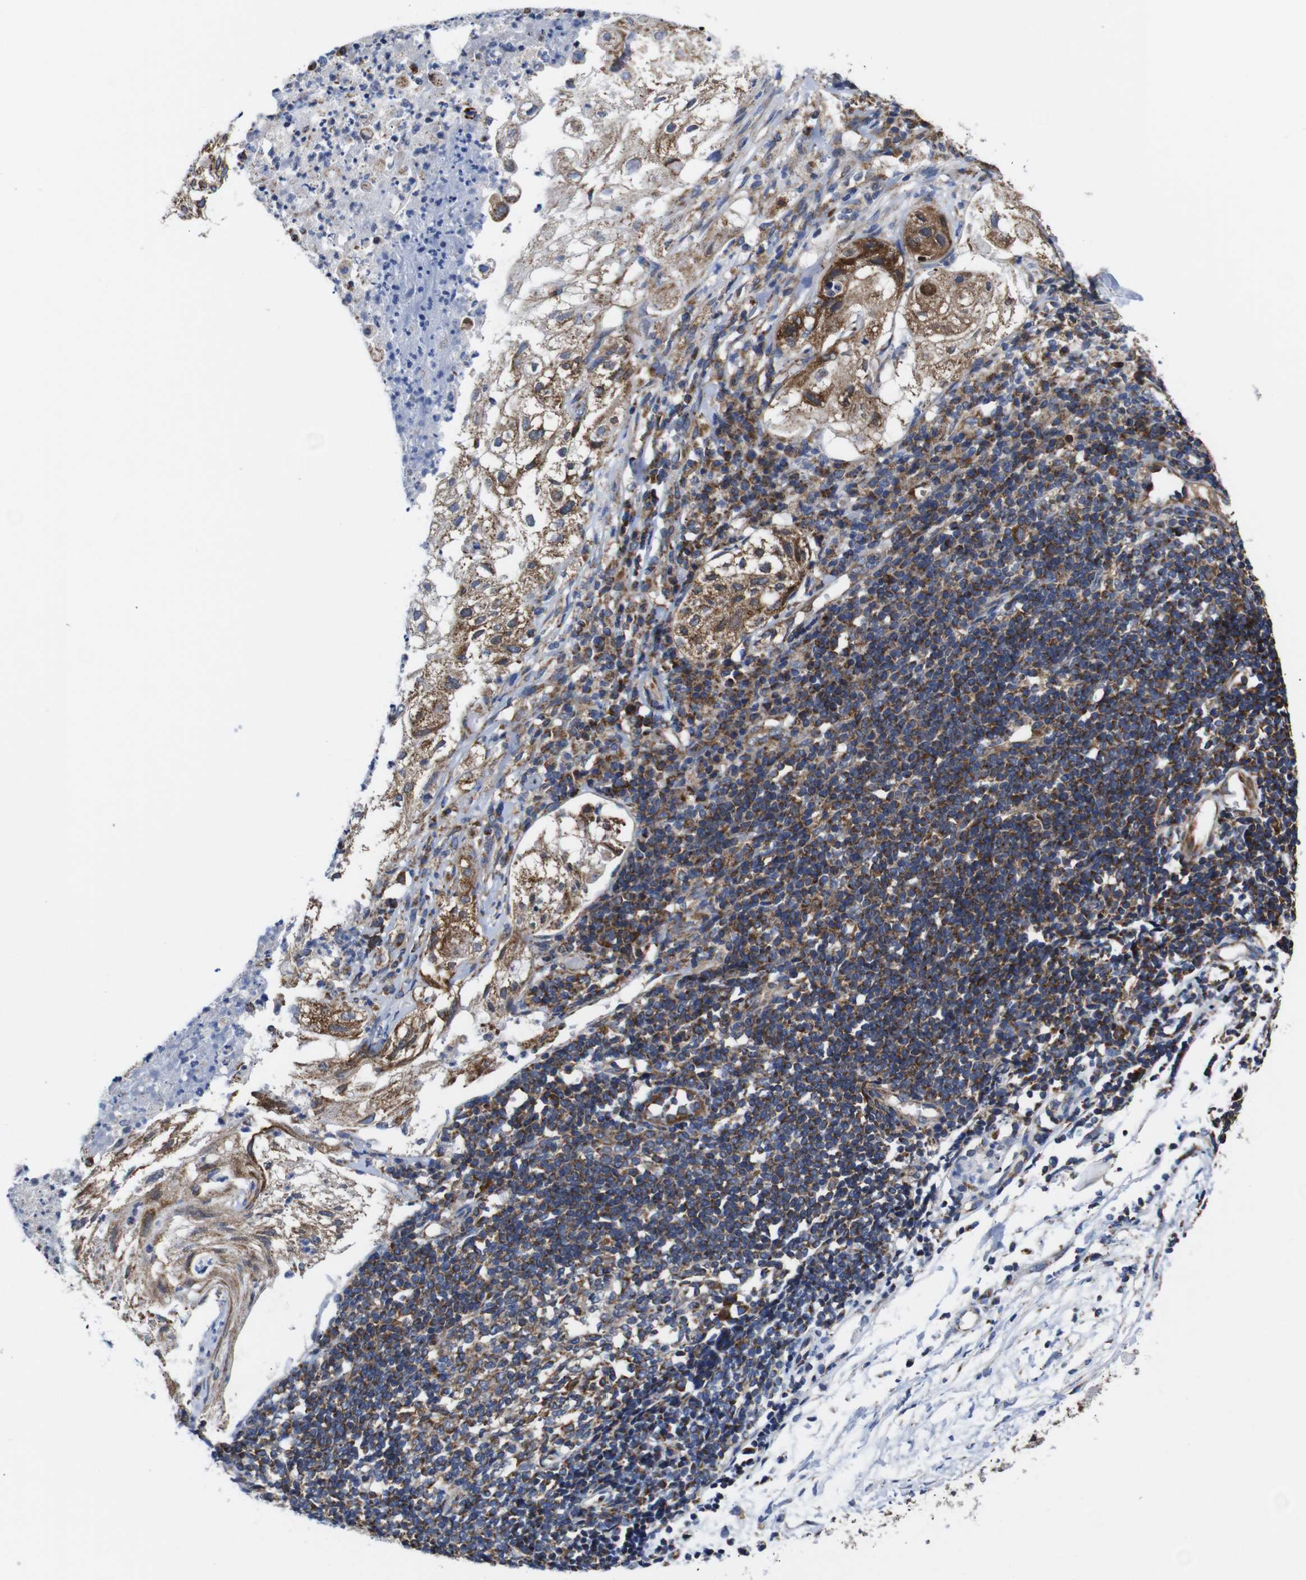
{"staining": {"intensity": "strong", "quantity": "25%-75%", "location": "cytoplasmic/membranous"}, "tissue": "lung cancer", "cell_type": "Tumor cells", "image_type": "cancer", "snomed": [{"axis": "morphology", "description": "Inflammation, NOS"}, {"axis": "morphology", "description": "Squamous cell carcinoma, NOS"}, {"axis": "topography", "description": "Lymph node"}, {"axis": "topography", "description": "Soft tissue"}, {"axis": "topography", "description": "Lung"}], "caption": "An IHC photomicrograph of neoplastic tissue is shown. Protein staining in brown shows strong cytoplasmic/membranous positivity in squamous cell carcinoma (lung) within tumor cells. (IHC, brightfield microscopy, high magnification).", "gene": "C17orf80", "patient": {"sex": "male", "age": 66}}